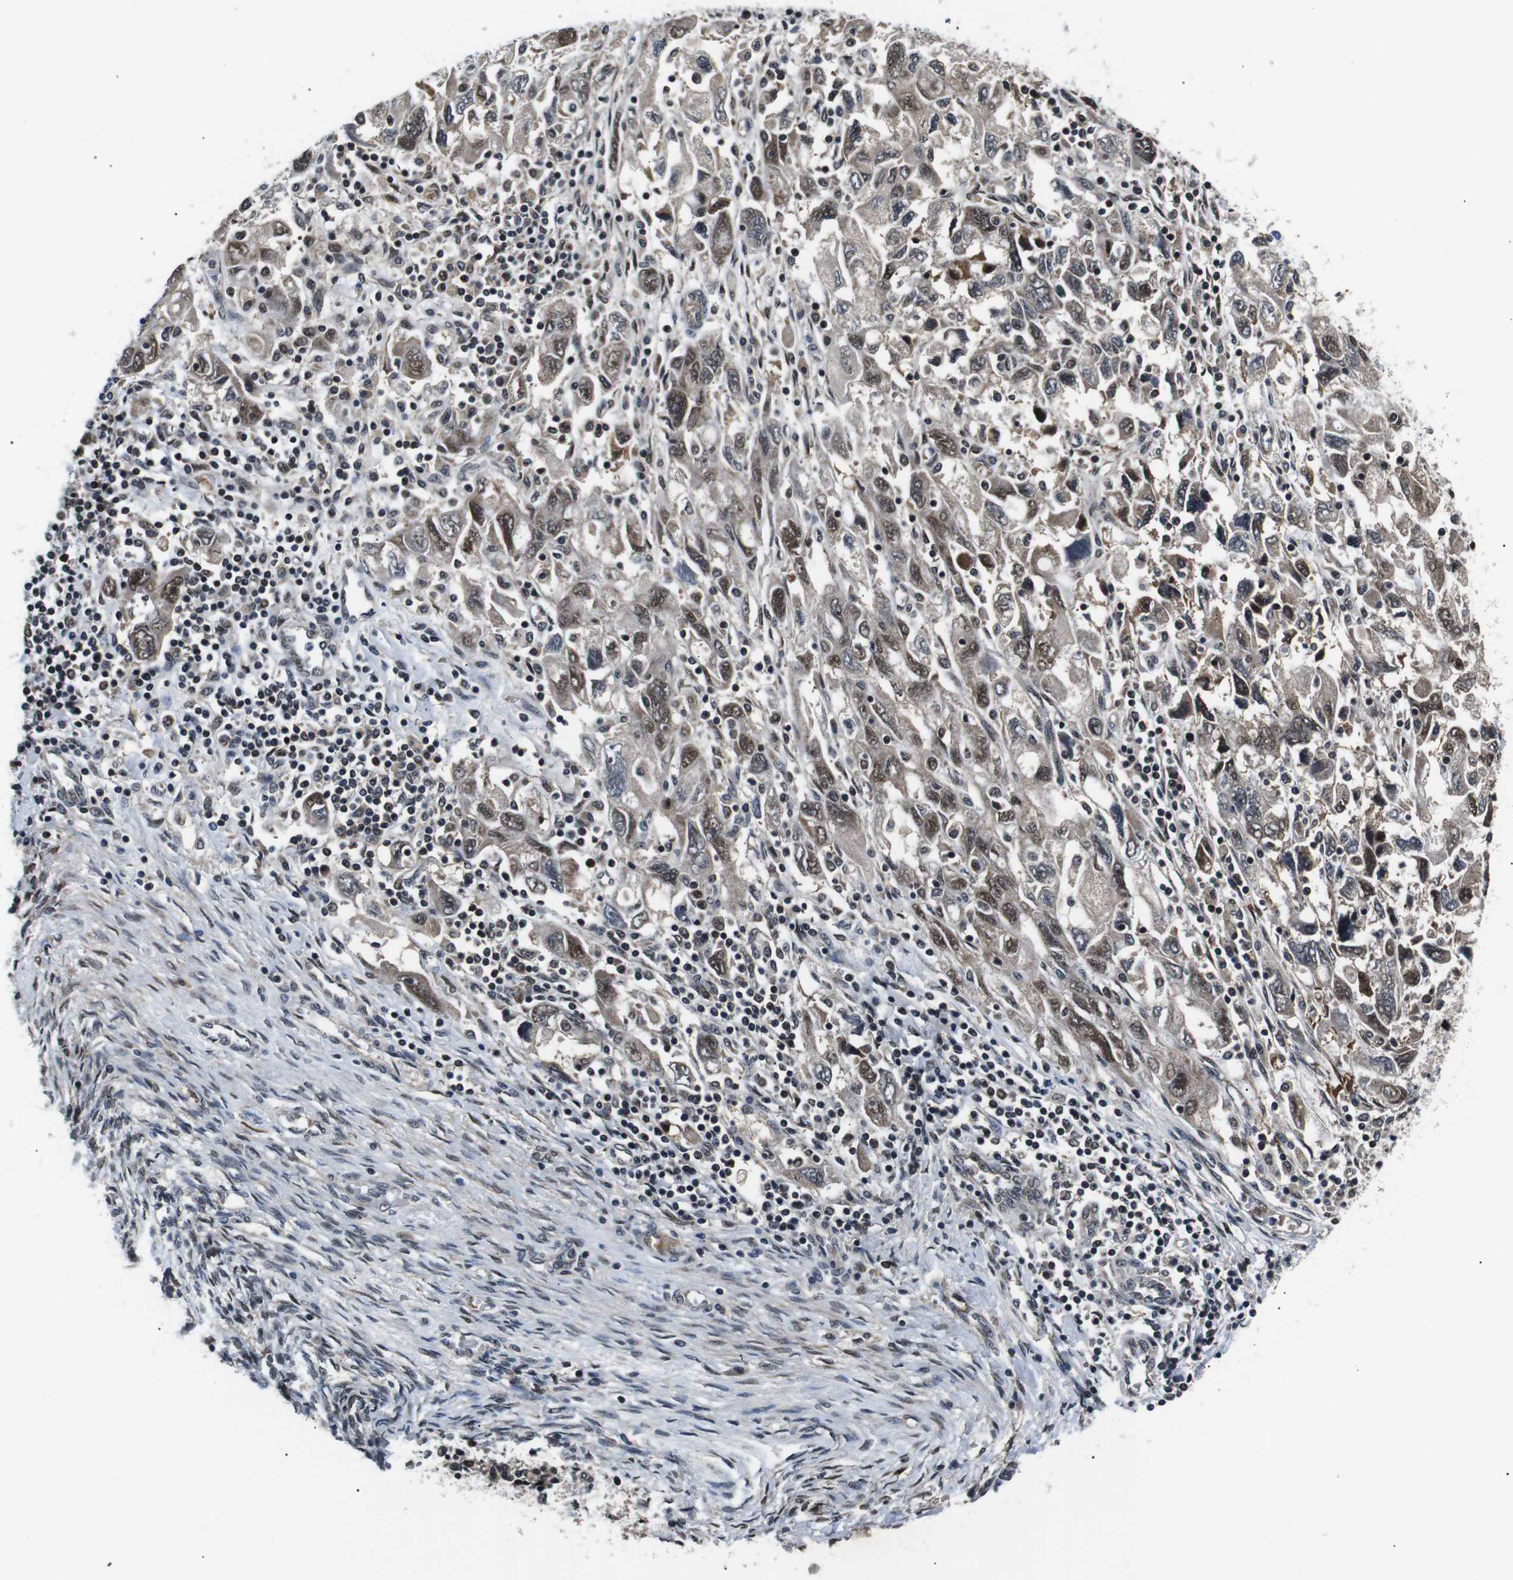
{"staining": {"intensity": "moderate", "quantity": ">75%", "location": "cytoplasmic/membranous,nuclear"}, "tissue": "ovarian cancer", "cell_type": "Tumor cells", "image_type": "cancer", "snomed": [{"axis": "morphology", "description": "Carcinoma, NOS"}, {"axis": "morphology", "description": "Cystadenocarcinoma, serous, NOS"}, {"axis": "topography", "description": "Ovary"}], "caption": "A brown stain labels moderate cytoplasmic/membranous and nuclear expression of a protein in ovarian serous cystadenocarcinoma tumor cells.", "gene": "SKP1", "patient": {"sex": "female", "age": 69}}